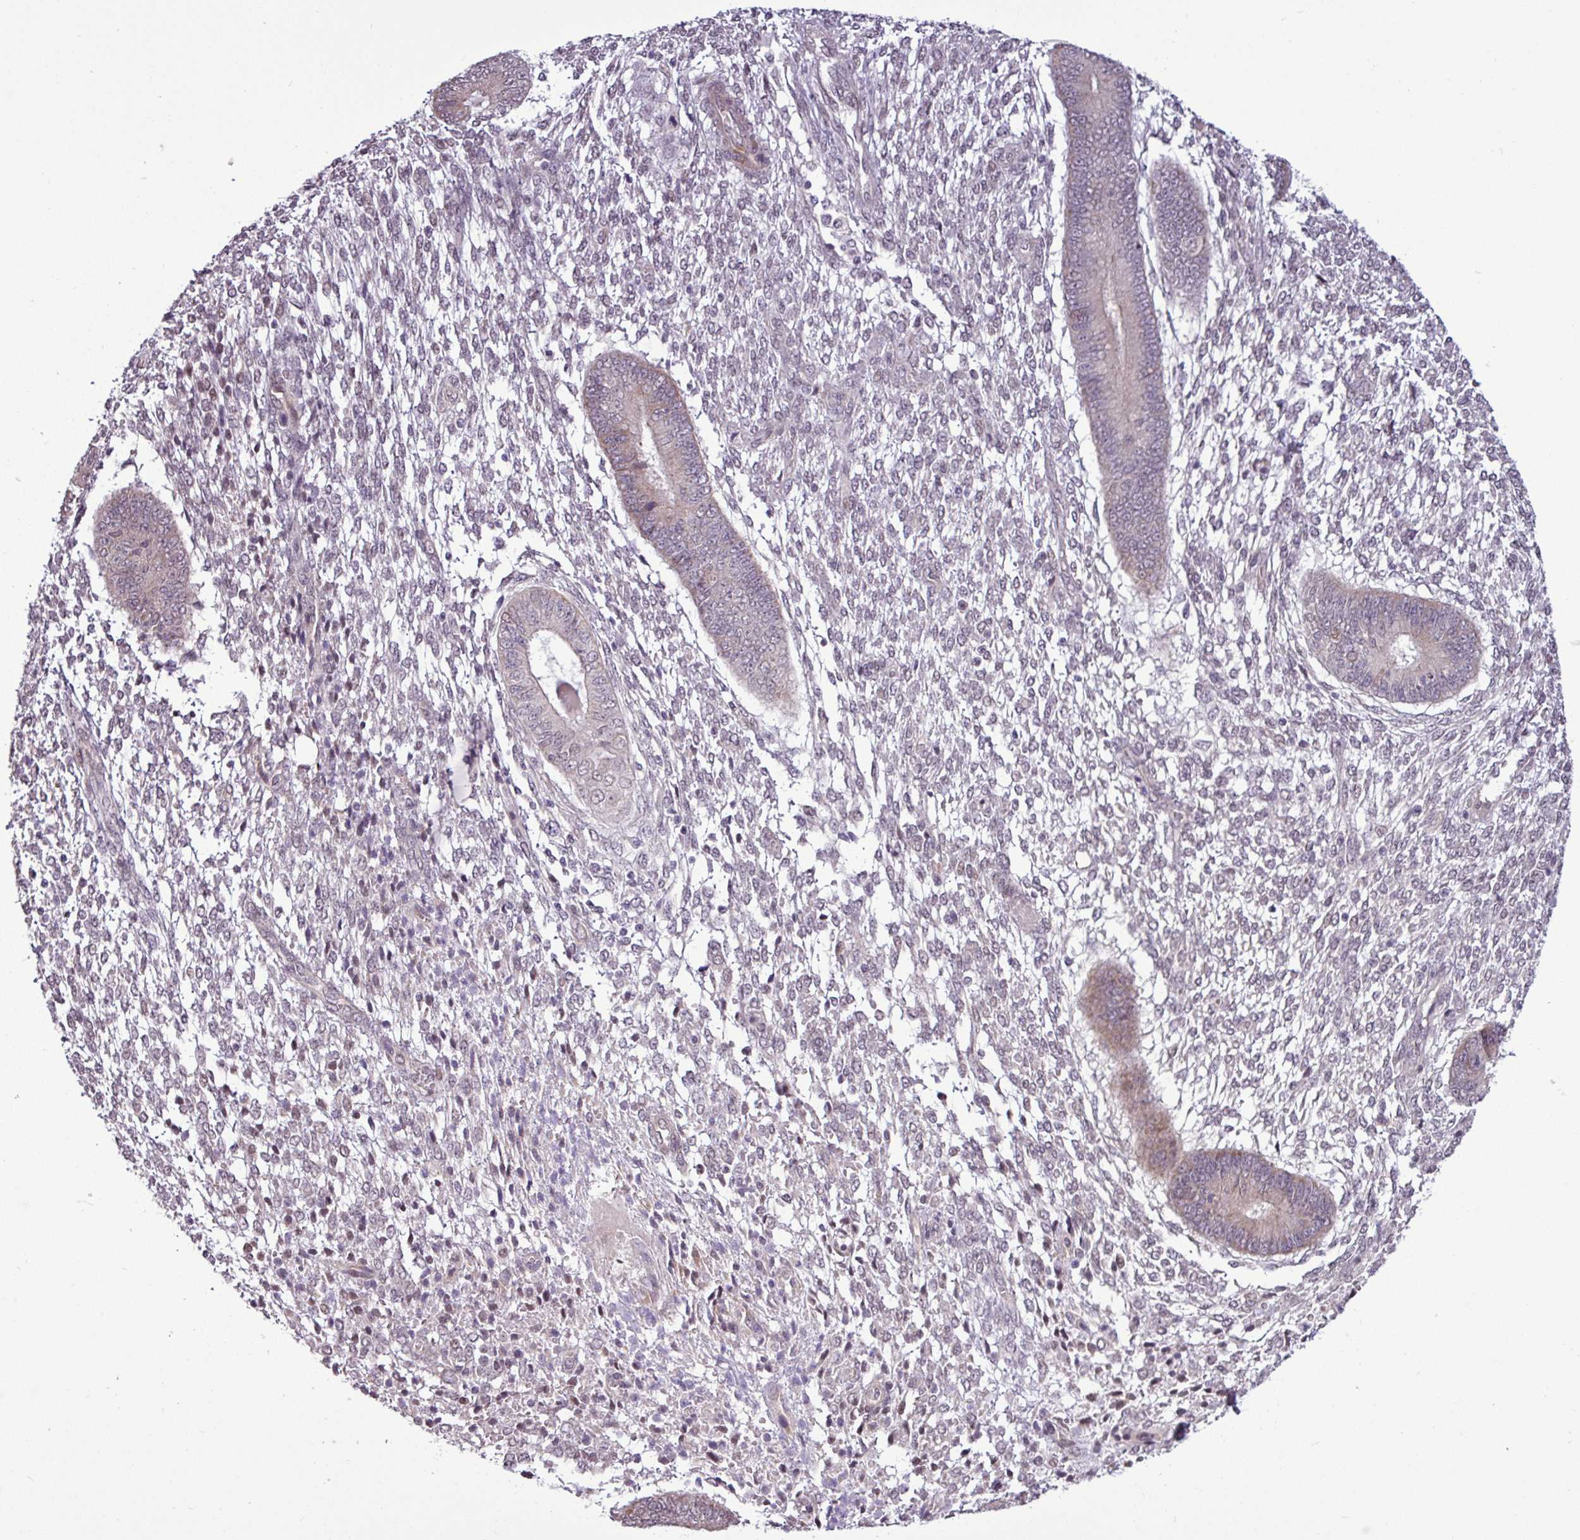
{"staining": {"intensity": "negative", "quantity": "none", "location": "none"}, "tissue": "endometrium", "cell_type": "Cells in endometrial stroma", "image_type": "normal", "snomed": [{"axis": "morphology", "description": "Normal tissue, NOS"}, {"axis": "topography", "description": "Endometrium"}], "caption": "Histopathology image shows no protein staining in cells in endometrial stroma of unremarkable endometrium. (DAB (3,3'-diaminobenzidine) immunohistochemistry (IHC) visualized using brightfield microscopy, high magnification).", "gene": "GPT2", "patient": {"sex": "female", "age": 49}}